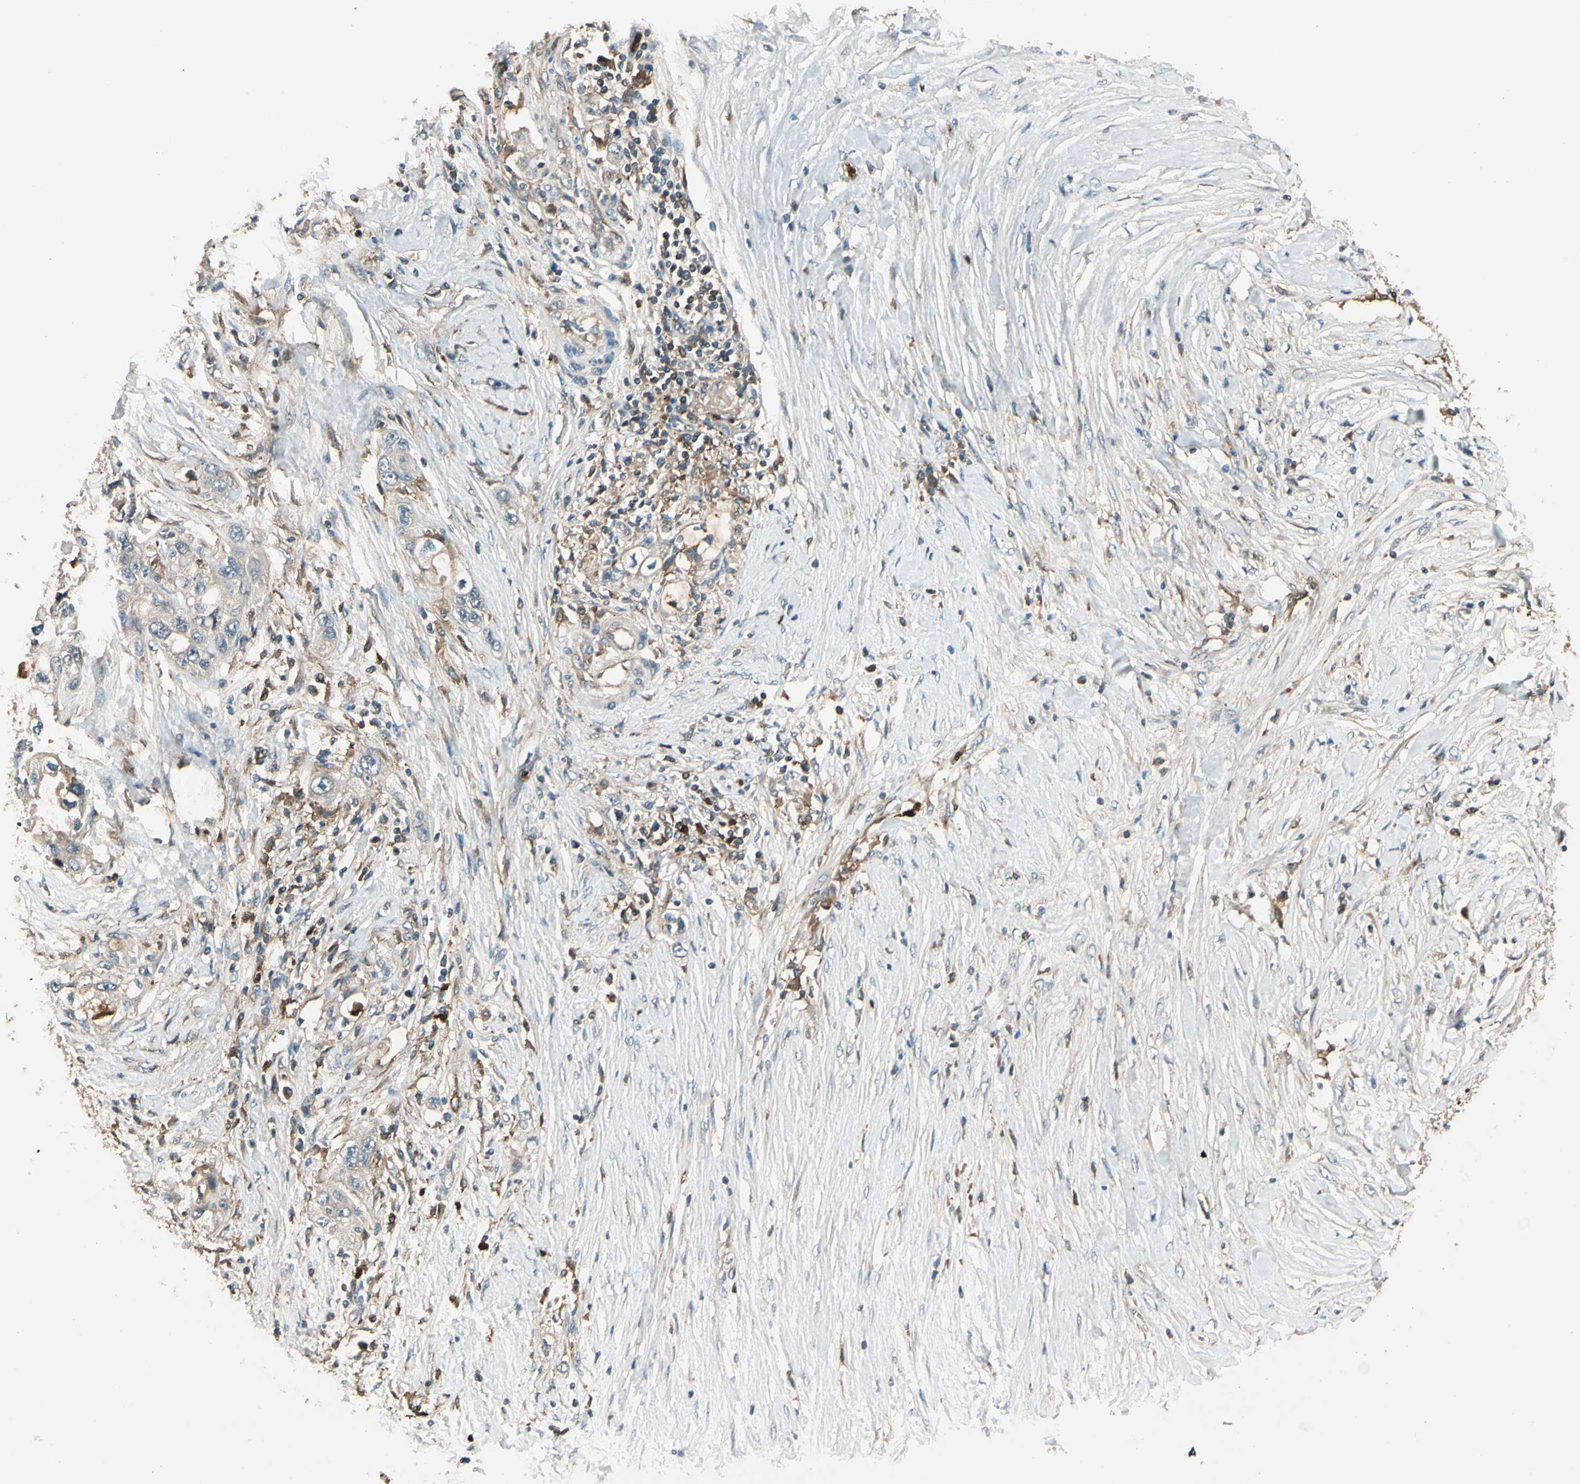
{"staining": {"intensity": "weak", "quantity": "<25%", "location": "cytoplasmic/membranous"}, "tissue": "pancreatic cancer", "cell_type": "Tumor cells", "image_type": "cancer", "snomed": [{"axis": "morphology", "description": "Adenocarcinoma, NOS"}, {"axis": "topography", "description": "Pancreas"}], "caption": "The photomicrograph displays no significant positivity in tumor cells of pancreatic cancer. The staining was performed using DAB to visualize the protein expression in brown, while the nuclei were stained in blue with hematoxylin (Magnification: 20x).", "gene": "STX11", "patient": {"sex": "female", "age": 70}}